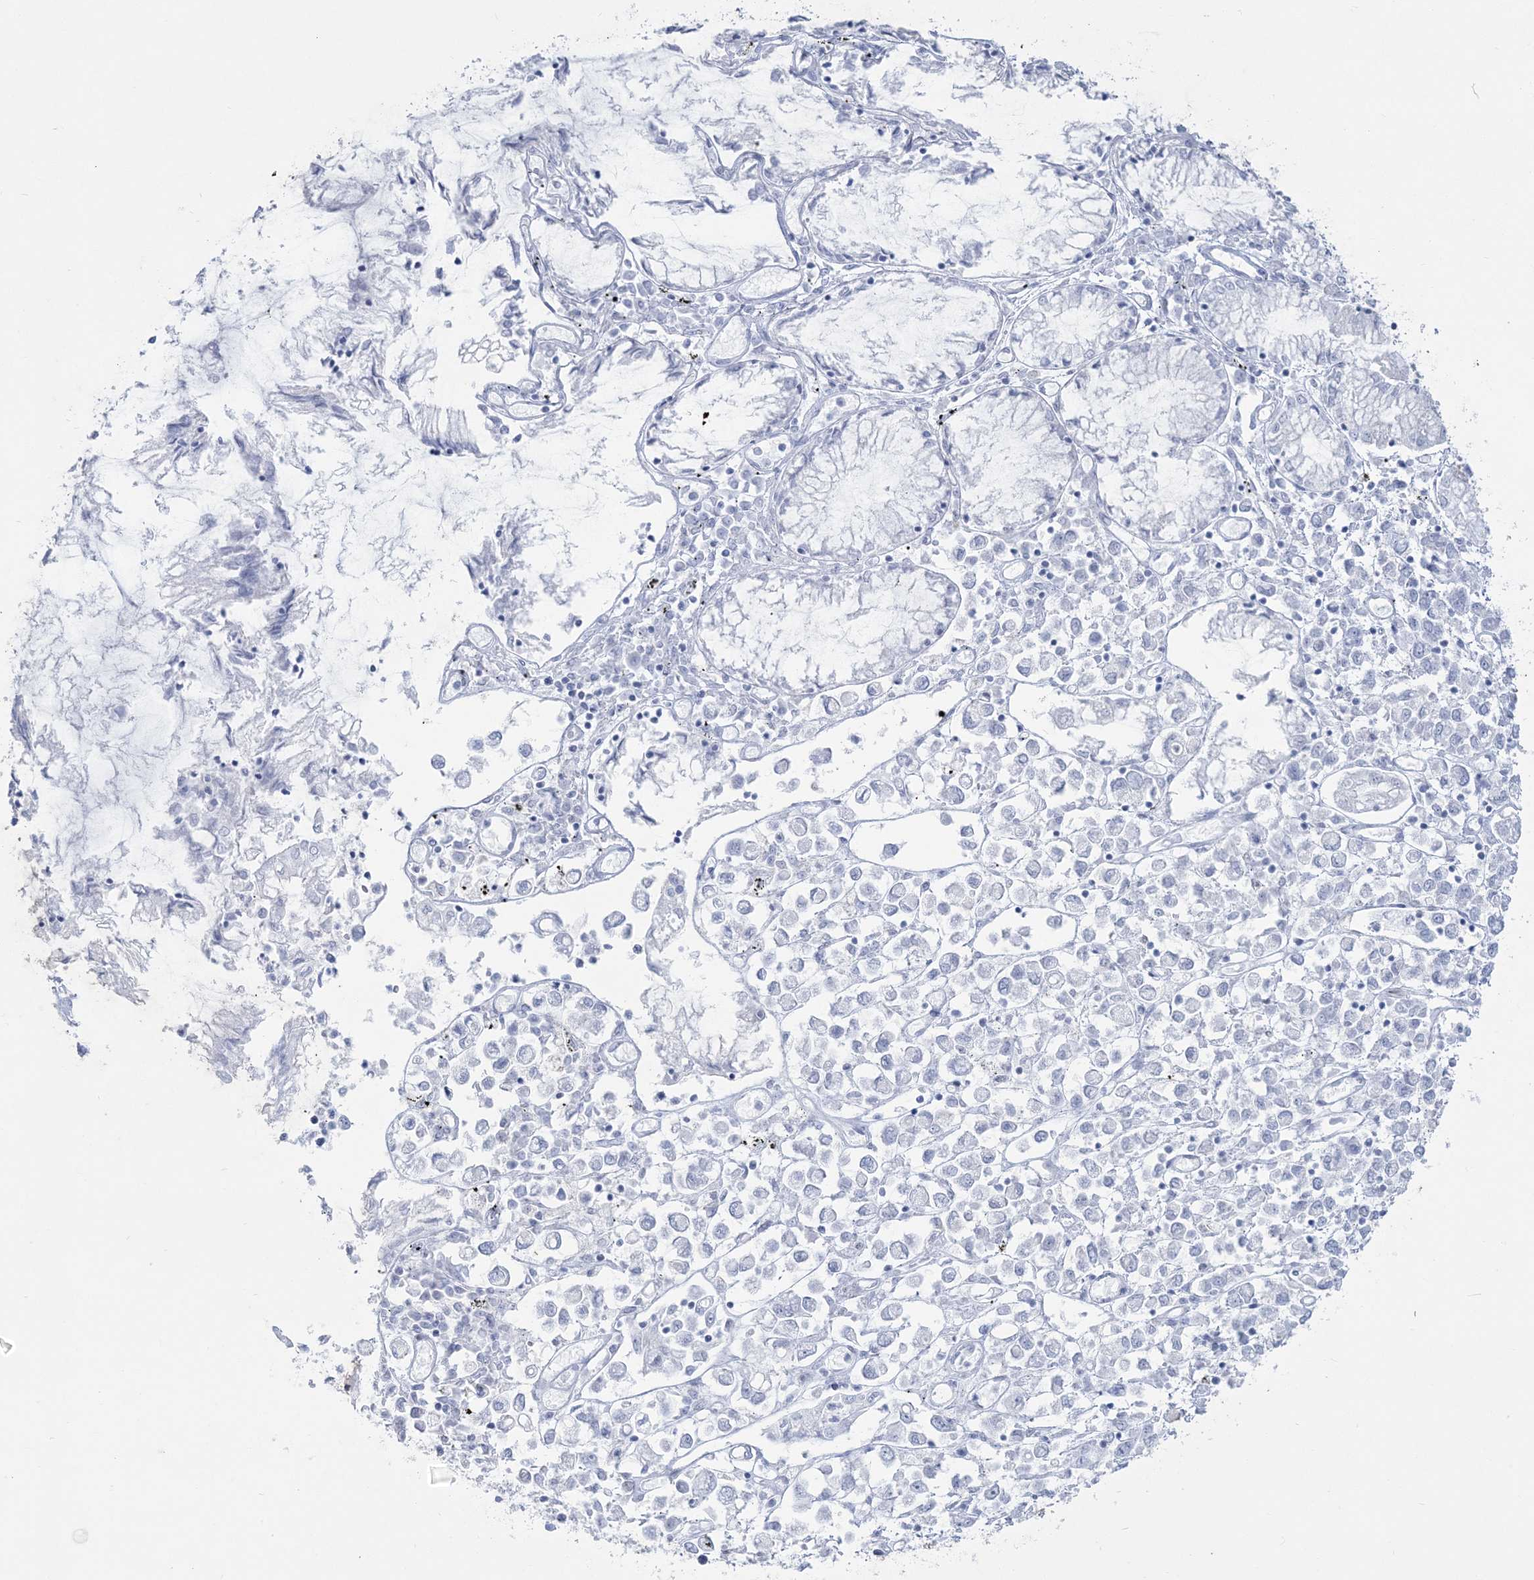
{"staining": {"intensity": "negative", "quantity": "none", "location": "none"}, "tissue": "stomach cancer", "cell_type": "Tumor cells", "image_type": "cancer", "snomed": [{"axis": "morphology", "description": "Adenocarcinoma, NOS"}, {"axis": "topography", "description": "Stomach"}], "caption": "This is a photomicrograph of immunohistochemistry staining of stomach adenocarcinoma, which shows no expression in tumor cells.", "gene": "ZNF843", "patient": {"sex": "female", "age": 76}}